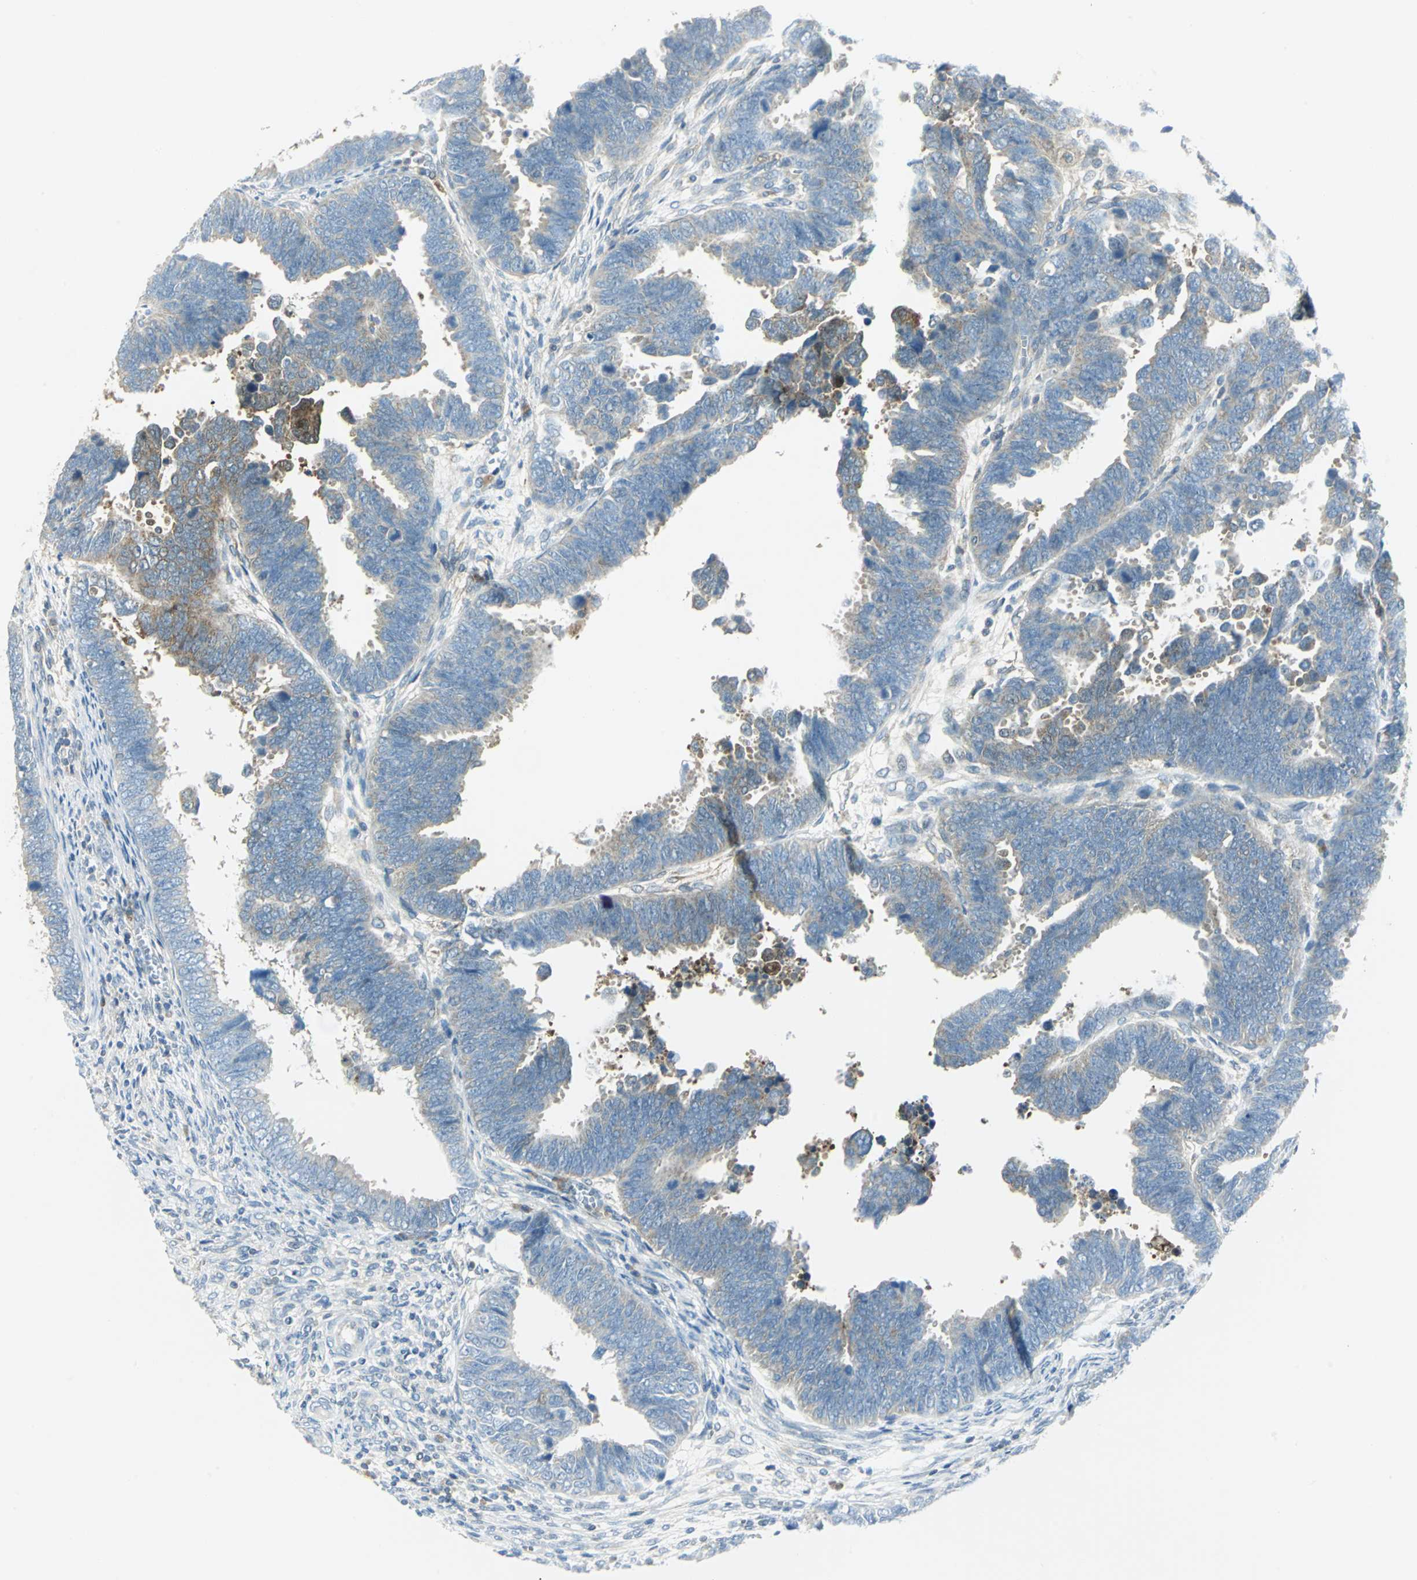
{"staining": {"intensity": "moderate", "quantity": "<25%", "location": "cytoplasmic/membranous"}, "tissue": "endometrial cancer", "cell_type": "Tumor cells", "image_type": "cancer", "snomed": [{"axis": "morphology", "description": "Adenocarcinoma, NOS"}, {"axis": "topography", "description": "Endometrium"}], "caption": "Brown immunohistochemical staining in human endometrial cancer demonstrates moderate cytoplasmic/membranous staining in approximately <25% of tumor cells. (DAB (3,3'-diaminobenzidine) = brown stain, brightfield microscopy at high magnification).", "gene": "ALDOA", "patient": {"sex": "female", "age": 75}}